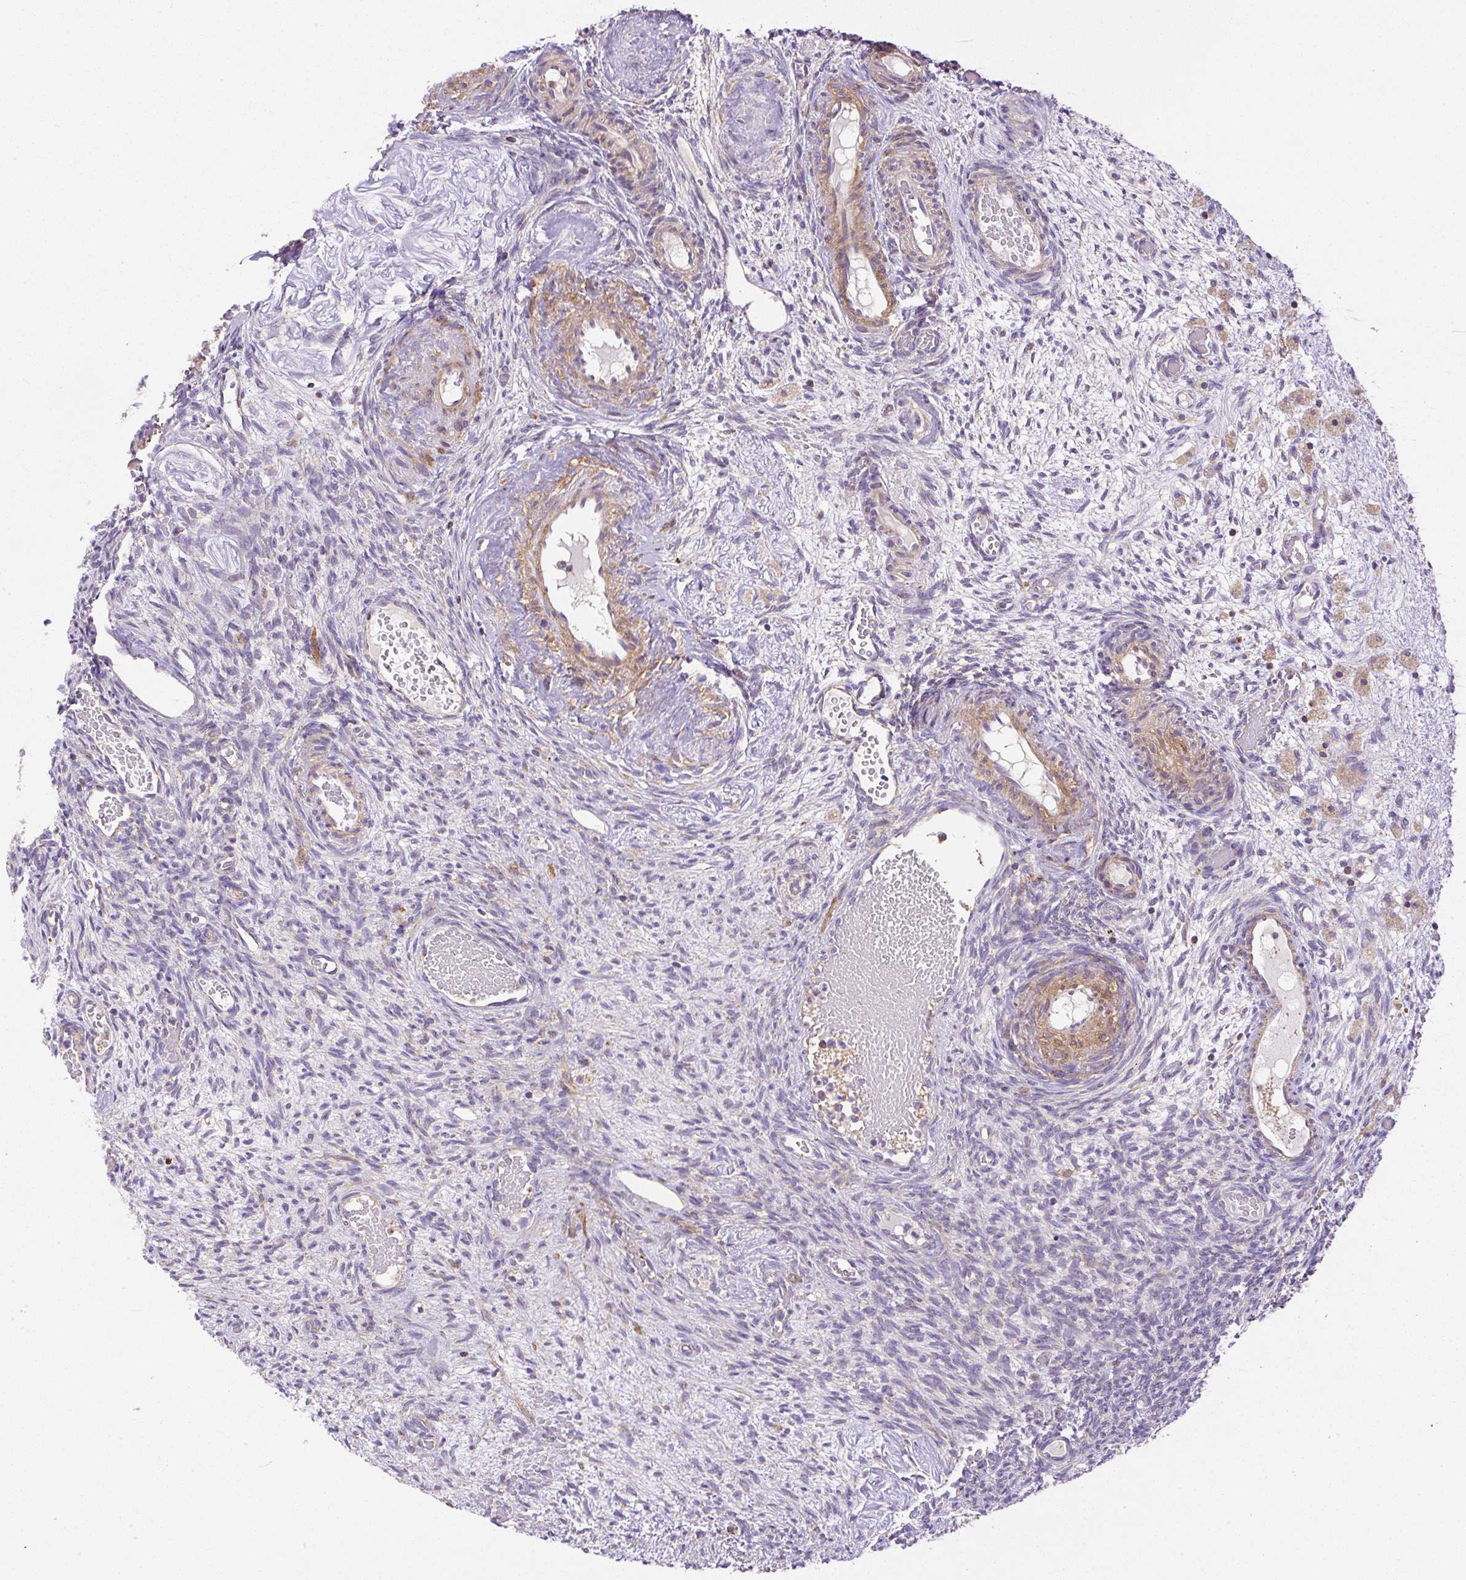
{"staining": {"intensity": "strong", "quantity": ">75%", "location": "cytoplasmic/membranous"}, "tissue": "ovary", "cell_type": "Follicle cells", "image_type": "normal", "snomed": [{"axis": "morphology", "description": "Normal tissue, NOS"}, {"axis": "topography", "description": "Ovary"}], "caption": "The histopathology image demonstrates a brown stain indicating the presence of a protein in the cytoplasmic/membranous of follicle cells in ovary. (DAB IHC, brown staining for protein, blue staining for nuclei).", "gene": "NDUFAF2", "patient": {"sex": "female", "age": 67}}